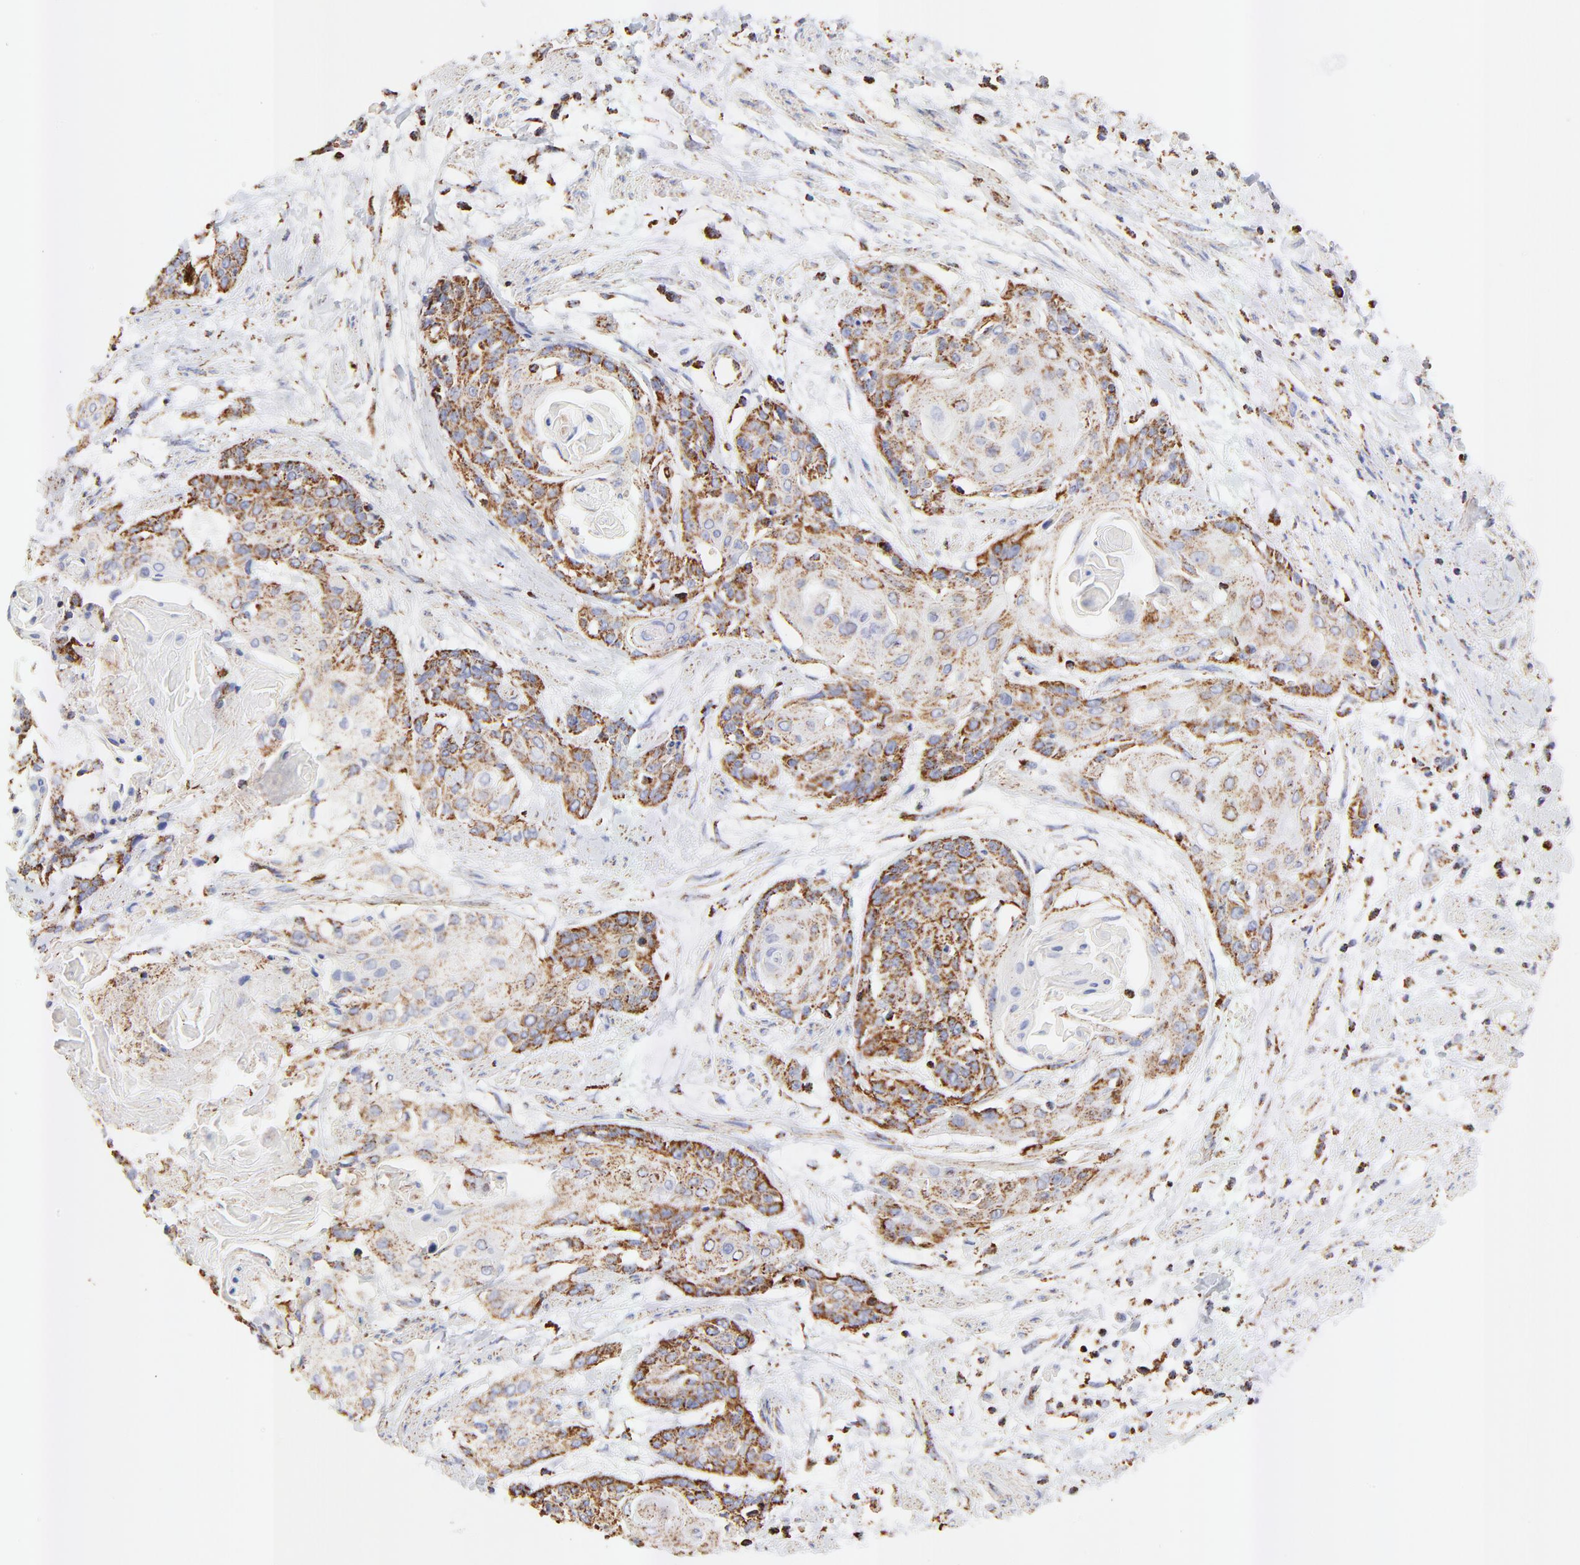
{"staining": {"intensity": "strong", "quantity": ">75%", "location": "cytoplasmic/membranous"}, "tissue": "cervical cancer", "cell_type": "Tumor cells", "image_type": "cancer", "snomed": [{"axis": "morphology", "description": "Squamous cell carcinoma, NOS"}, {"axis": "topography", "description": "Cervix"}], "caption": "A high-resolution image shows IHC staining of squamous cell carcinoma (cervical), which reveals strong cytoplasmic/membranous positivity in approximately >75% of tumor cells. (brown staining indicates protein expression, while blue staining denotes nuclei).", "gene": "COX4I1", "patient": {"sex": "female", "age": 57}}